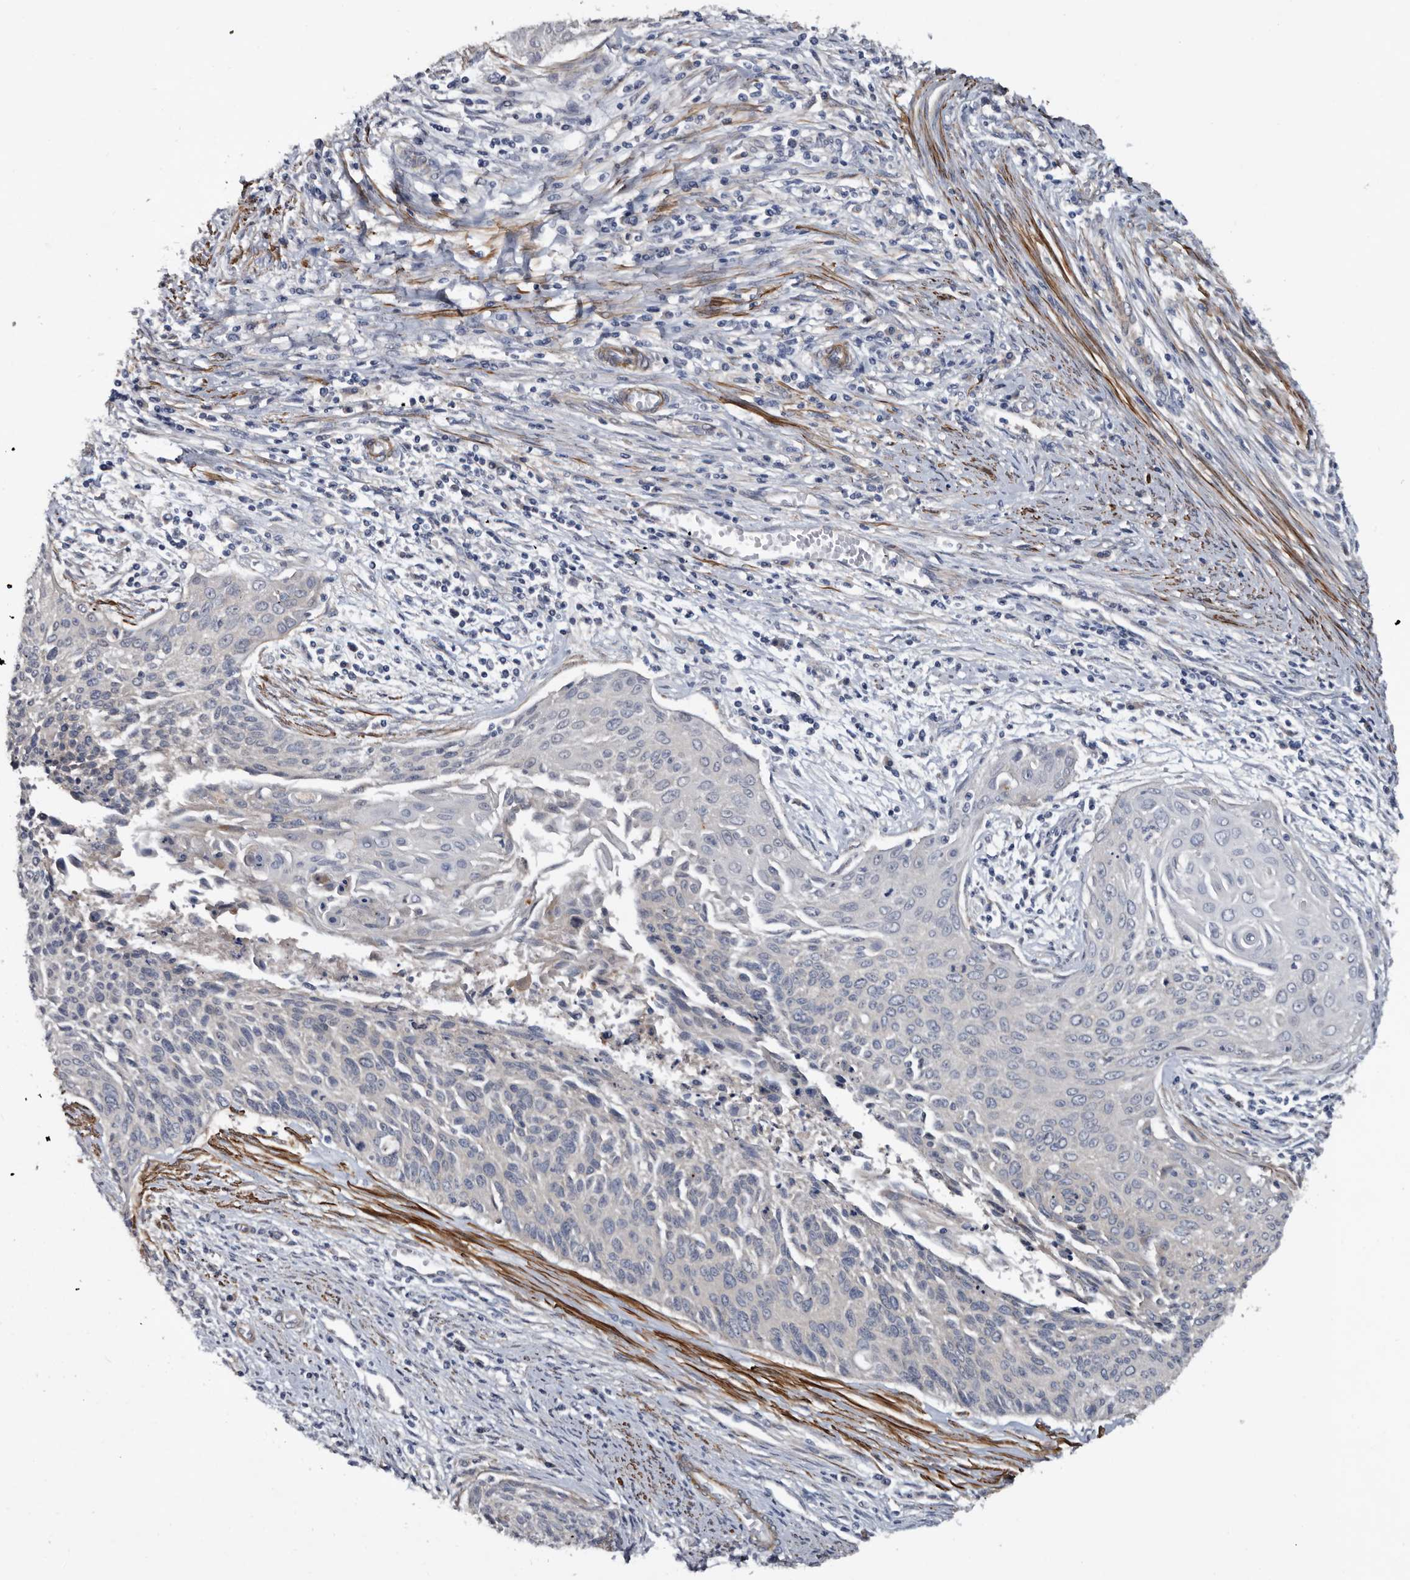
{"staining": {"intensity": "negative", "quantity": "none", "location": "none"}, "tissue": "cervical cancer", "cell_type": "Tumor cells", "image_type": "cancer", "snomed": [{"axis": "morphology", "description": "Squamous cell carcinoma, NOS"}, {"axis": "topography", "description": "Cervix"}], "caption": "Micrograph shows no protein positivity in tumor cells of cervical squamous cell carcinoma tissue.", "gene": "IARS1", "patient": {"sex": "female", "age": 55}}